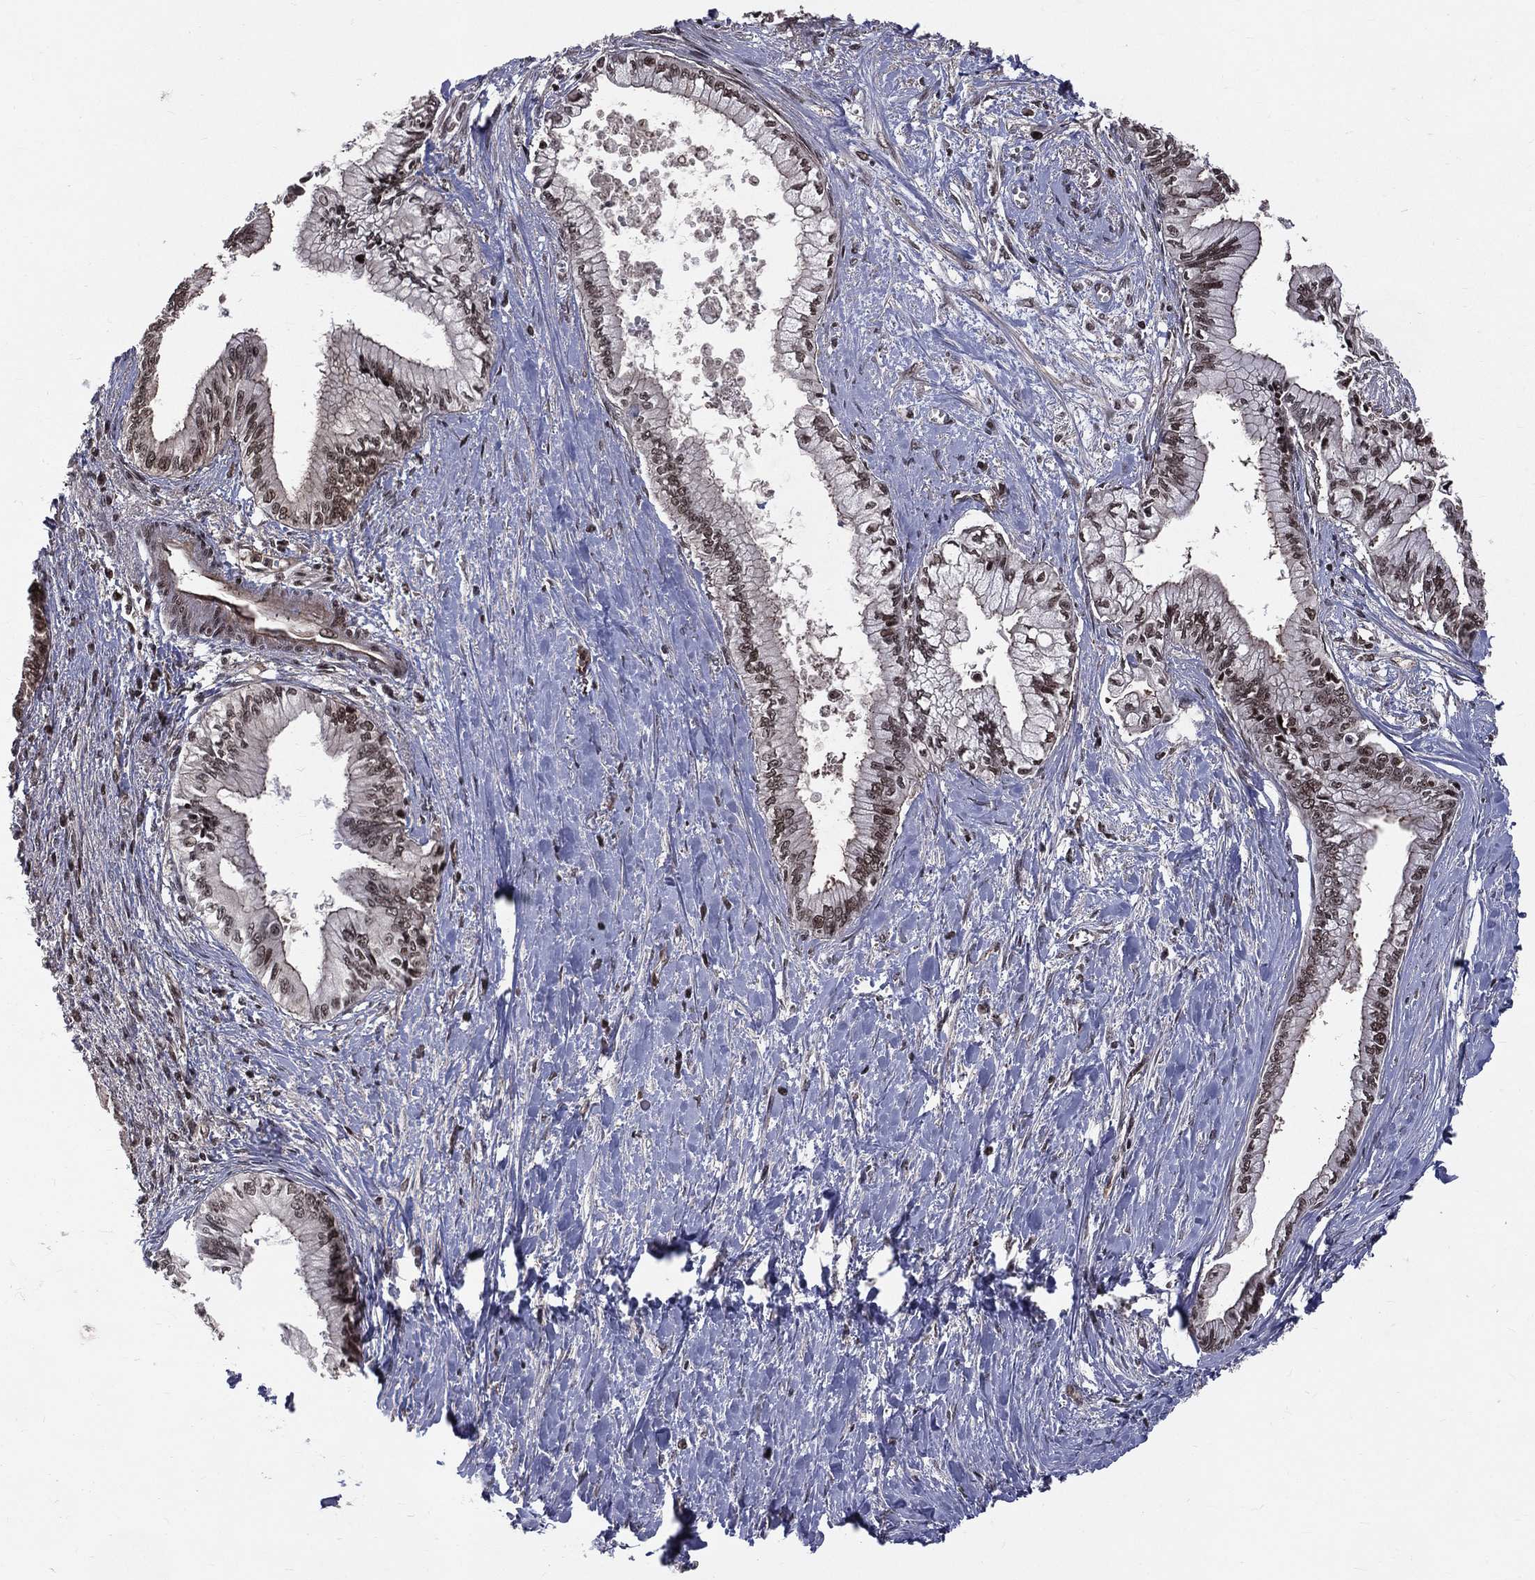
{"staining": {"intensity": "moderate", "quantity": ">75%", "location": "nuclear"}, "tissue": "pancreatic cancer", "cell_type": "Tumor cells", "image_type": "cancer", "snomed": [{"axis": "morphology", "description": "Adenocarcinoma, NOS"}, {"axis": "topography", "description": "Pancreas"}], "caption": "Protein expression analysis of human pancreatic cancer reveals moderate nuclear positivity in approximately >75% of tumor cells.", "gene": "SMC3", "patient": {"sex": "female", "age": 61}}